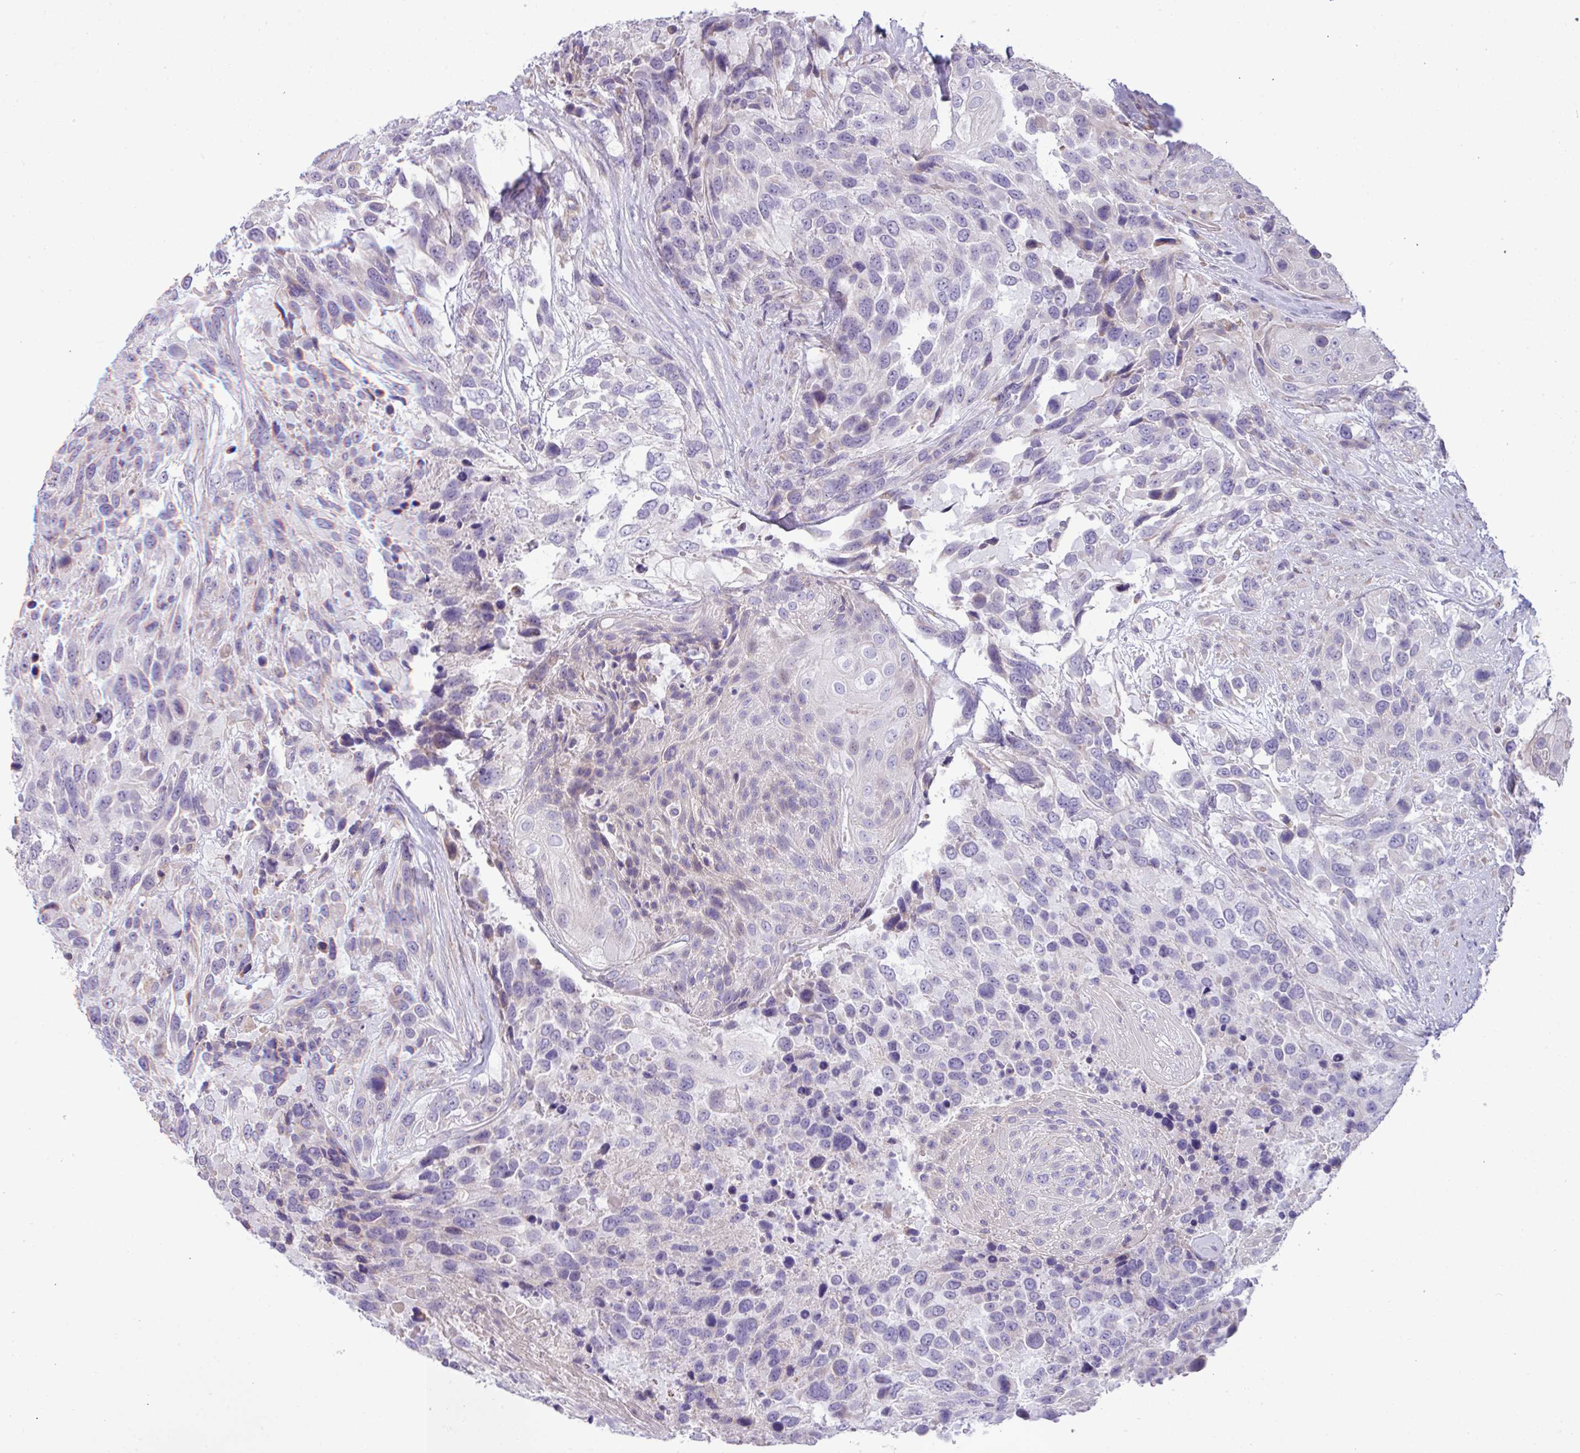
{"staining": {"intensity": "negative", "quantity": "none", "location": "none"}, "tissue": "urothelial cancer", "cell_type": "Tumor cells", "image_type": "cancer", "snomed": [{"axis": "morphology", "description": "Urothelial carcinoma, High grade"}, {"axis": "topography", "description": "Urinary bladder"}], "caption": "IHC image of neoplastic tissue: human high-grade urothelial carcinoma stained with DAB displays no significant protein expression in tumor cells.", "gene": "IRGC", "patient": {"sex": "female", "age": 70}}